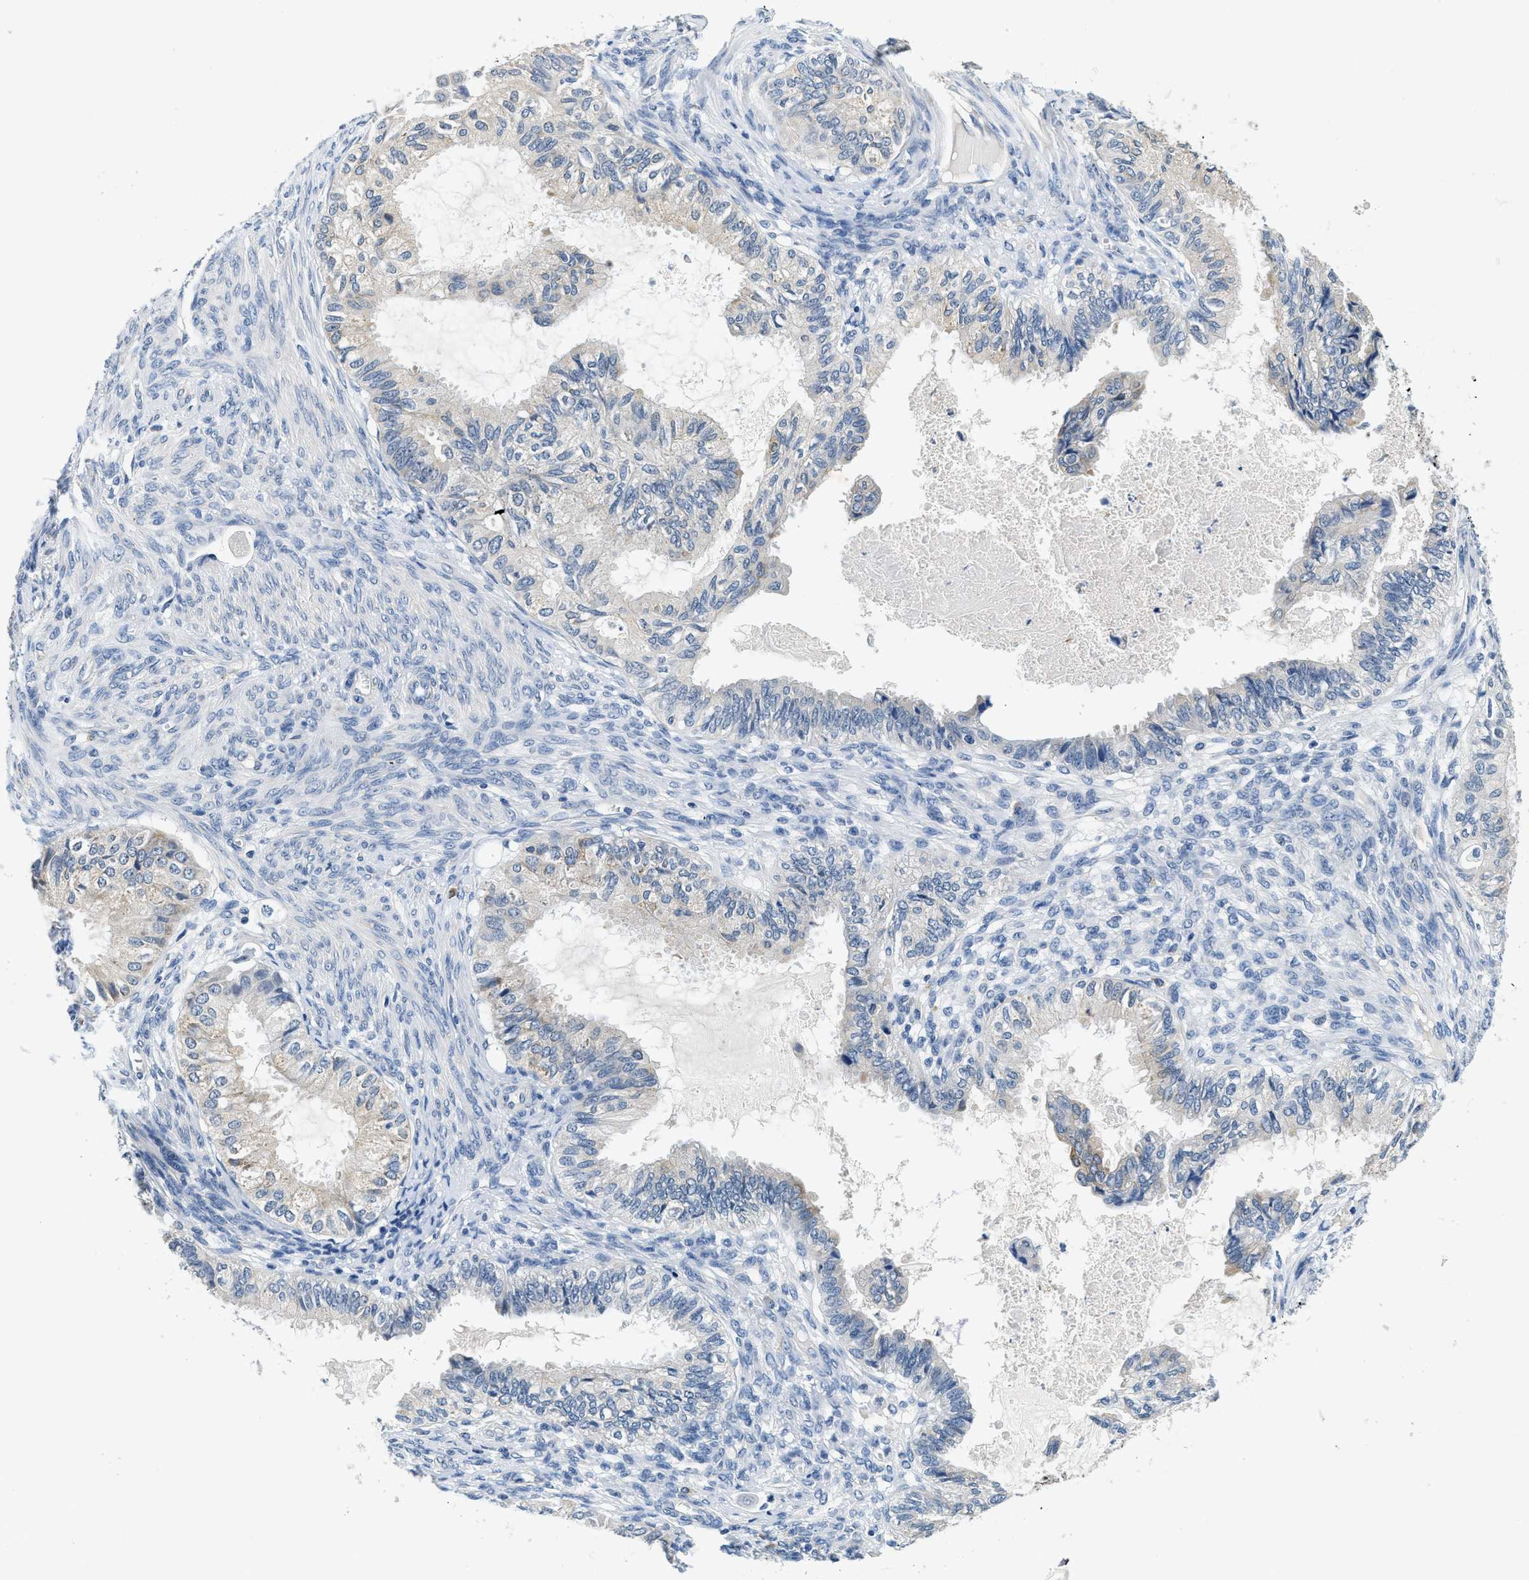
{"staining": {"intensity": "weak", "quantity": "<25%", "location": "cytoplasmic/membranous"}, "tissue": "cervical cancer", "cell_type": "Tumor cells", "image_type": "cancer", "snomed": [{"axis": "morphology", "description": "Normal tissue, NOS"}, {"axis": "morphology", "description": "Adenocarcinoma, NOS"}, {"axis": "topography", "description": "Cervix"}, {"axis": "topography", "description": "Endometrium"}], "caption": "Immunohistochemistry of cervical cancer displays no expression in tumor cells. The staining is performed using DAB brown chromogen with nuclei counter-stained in using hematoxylin.", "gene": "ALDH3A2", "patient": {"sex": "female", "age": 86}}